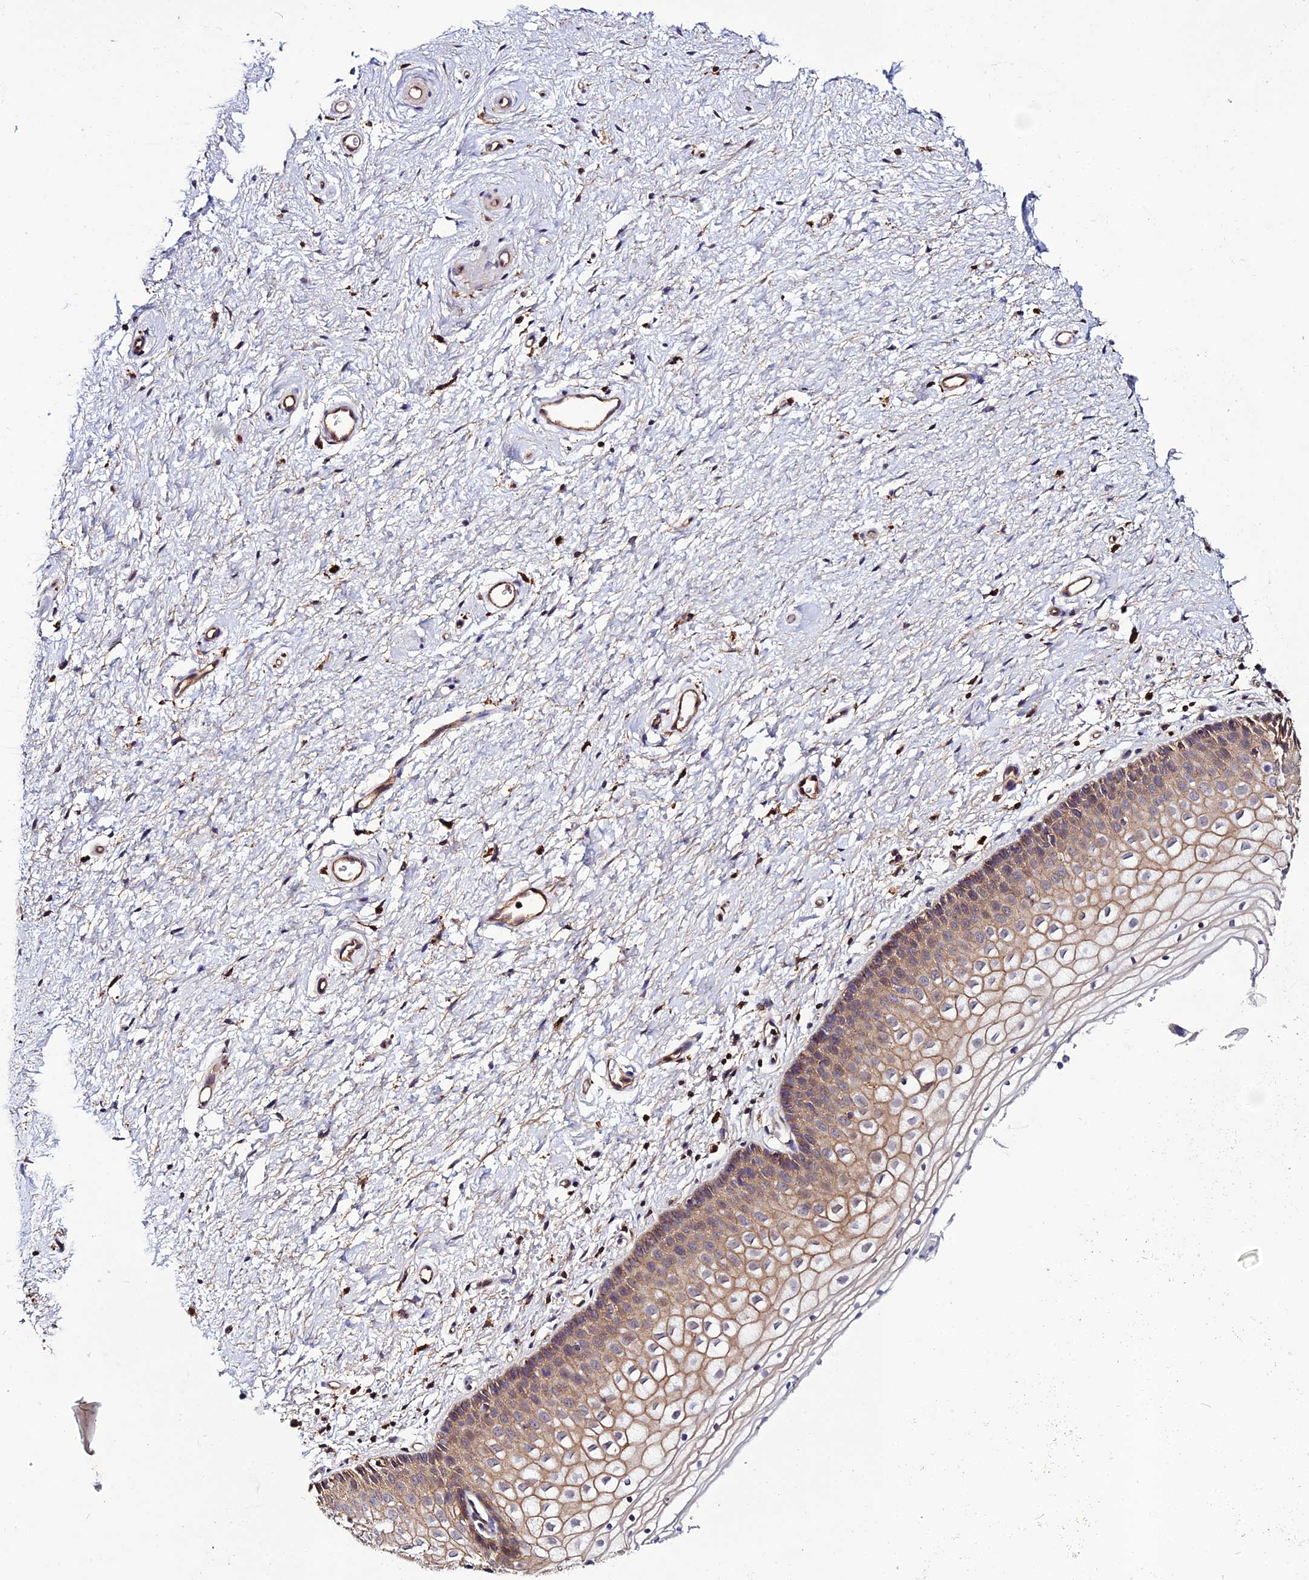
{"staining": {"intensity": "moderate", "quantity": "25%-75%", "location": "cytoplasmic/membranous"}, "tissue": "vagina", "cell_type": "Squamous epithelial cells", "image_type": "normal", "snomed": [{"axis": "morphology", "description": "Normal tissue, NOS"}, {"axis": "topography", "description": "Vagina"}], "caption": "Moderate cytoplasmic/membranous protein staining is identified in approximately 25%-75% of squamous epithelial cells in vagina. Nuclei are stained in blue.", "gene": "USP17L10", "patient": {"sex": "female", "age": 60}}